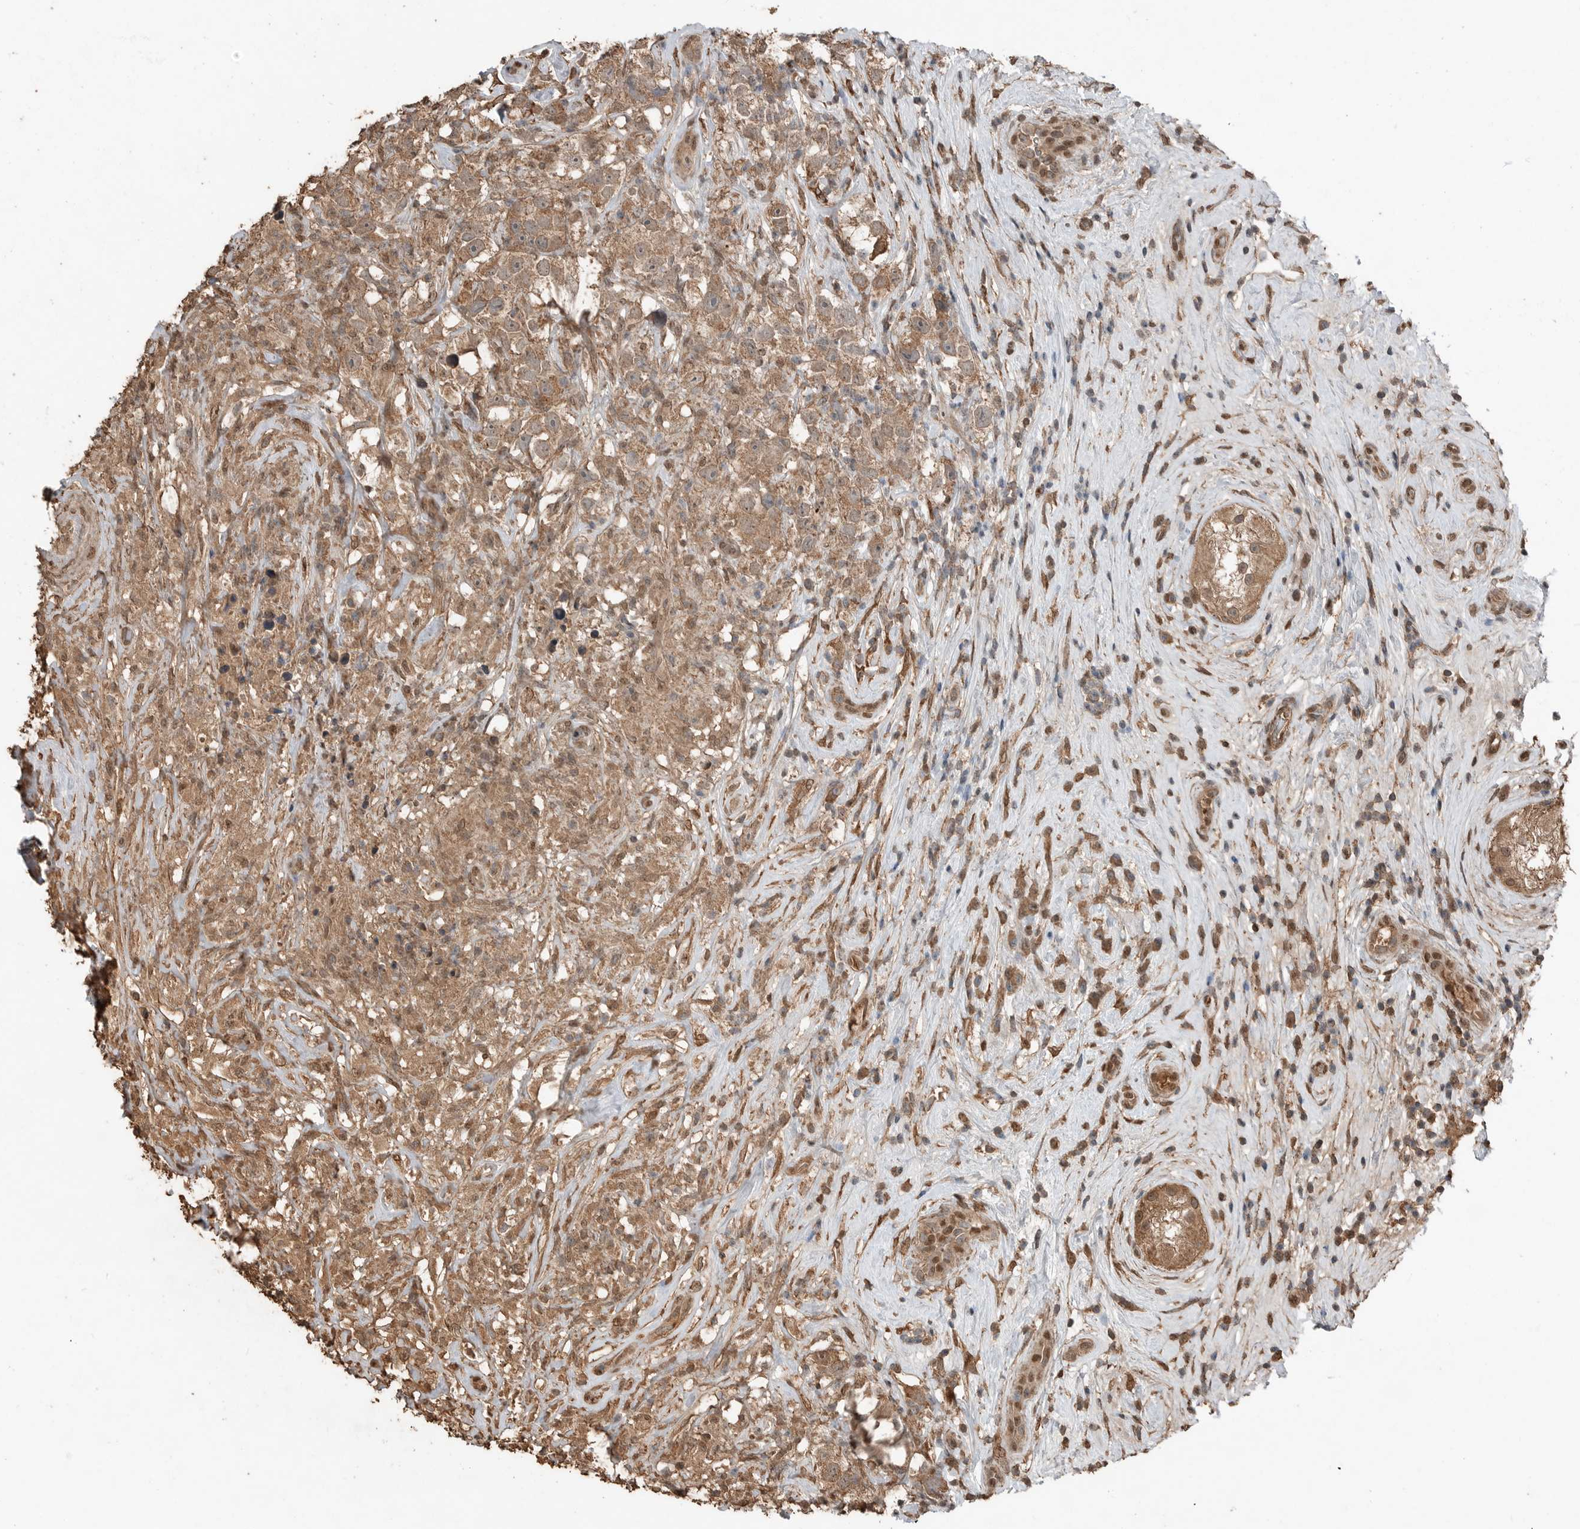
{"staining": {"intensity": "moderate", "quantity": ">75%", "location": "cytoplasmic/membranous"}, "tissue": "testis cancer", "cell_type": "Tumor cells", "image_type": "cancer", "snomed": [{"axis": "morphology", "description": "Seminoma, NOS"}, {"axis": "topography", "description": "Testis"}], "caption": "This histopathology image reveals IHC staining of human testis cancer (seminoma), with medium moderate cytoplasmic/membranous expression in approximately >75% of tumor cells.", "gene": "BLZF1", "patient": {"sex": "male", "age": 49}}